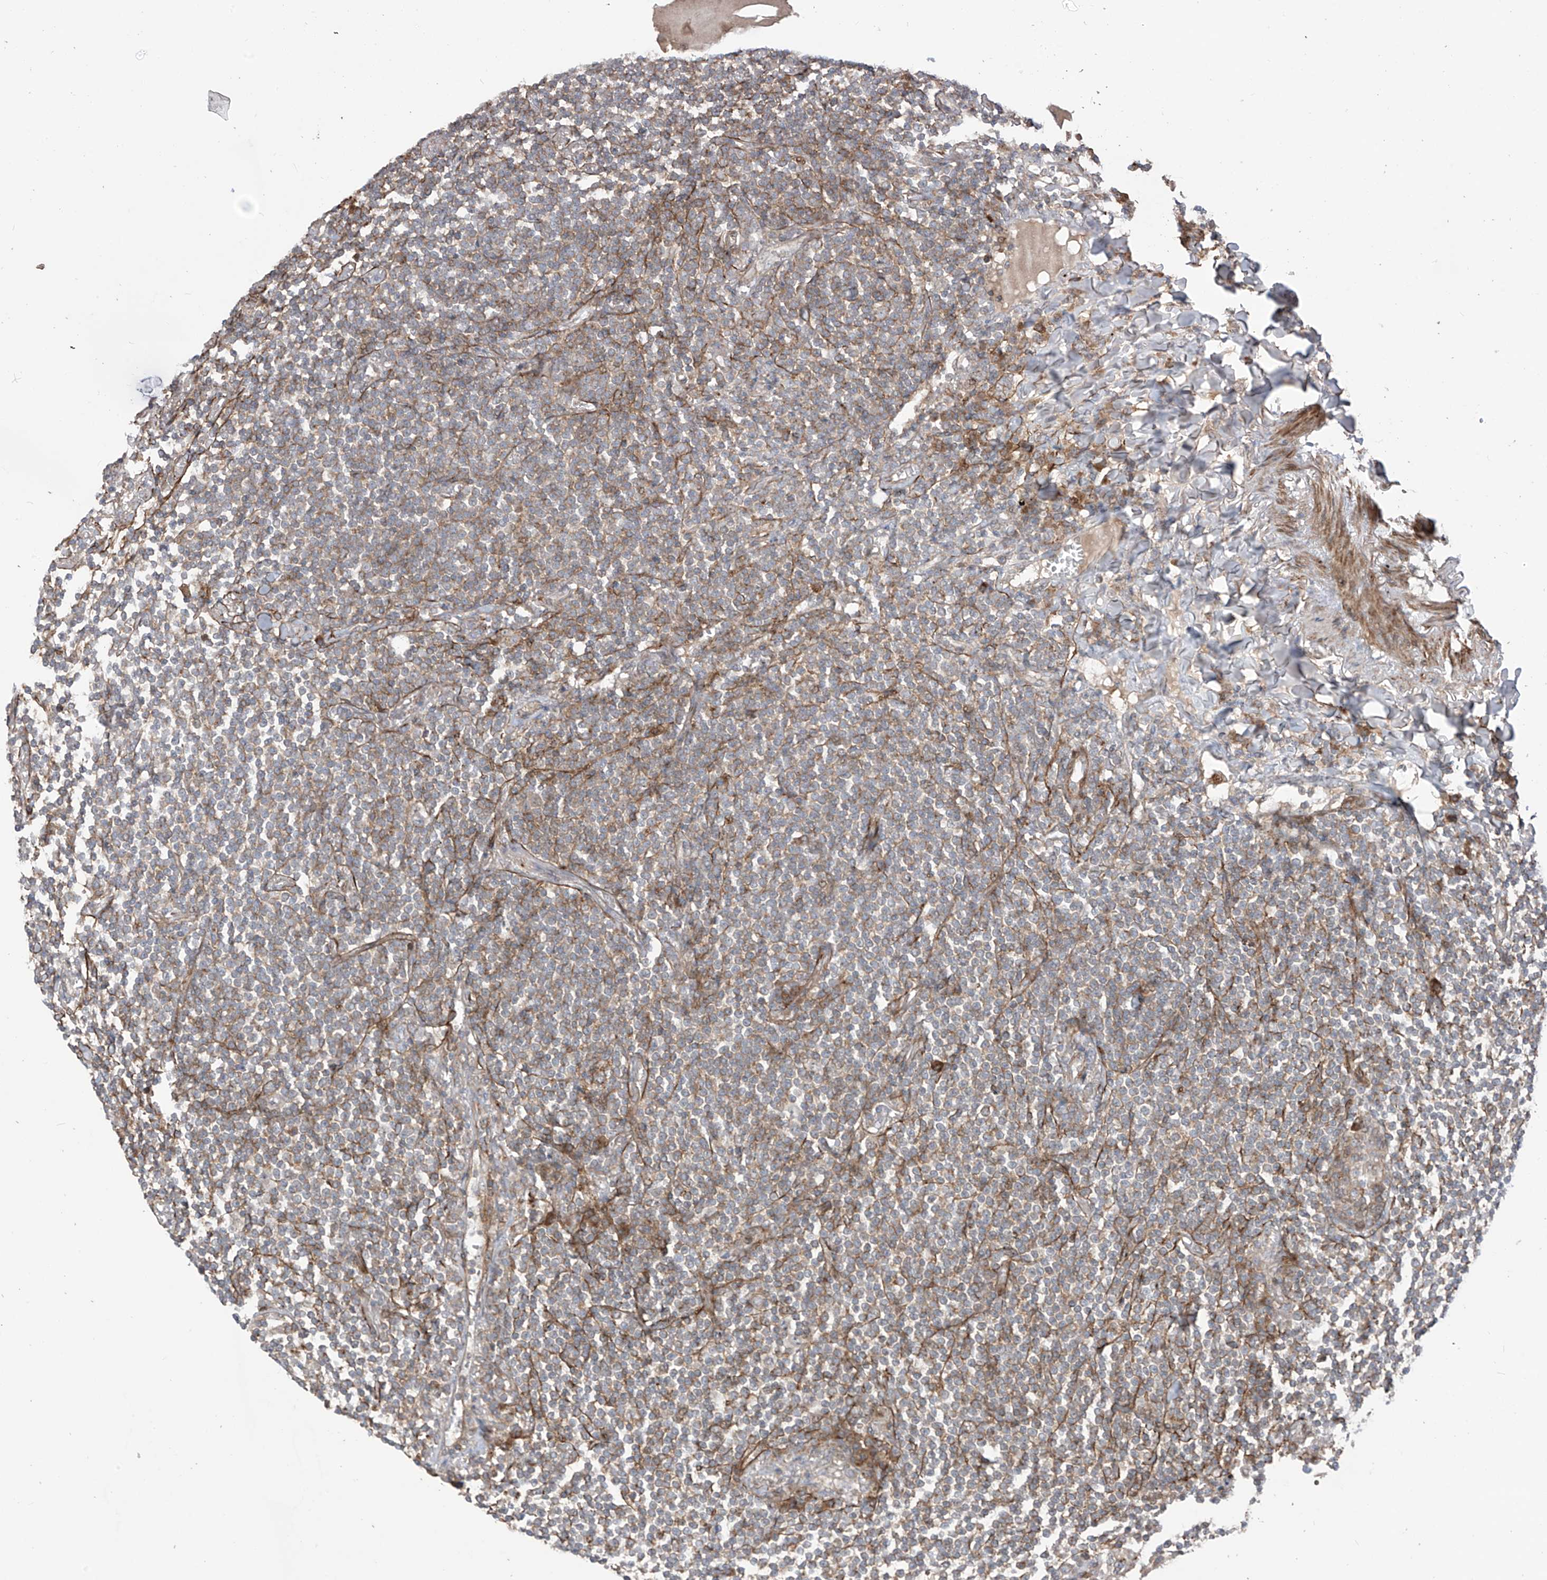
{"staining": {"intensity": "weak", "quantity": "25%-75%", "location": "cytoplasmic/membranous"}, "tissue": "lymphoma", "cell_type": "Tumor cells", "image_type": "cancer", "snomed": [{"axis": "morphology", "description": "Malignant lymphoma, non-Hodgkin's type, Low grade"}, {"axis": "topography", "description": "Lung"}], "caption": "Immunohistochemical staining of human malignant lymphoma, non-Hodgkin's type (low-grade) displays weak cytoplasmic/membranous protein staining in approximately 25%-75% of tumor cells. The staining was performed using DAB (3,3'-diaminobenzidine), with brown indicating positive protein expression. Nuclei are stained blue with hematoxylin.", "gene": "LRRC74A", "patient": {"sex": "female", "age": 71}}